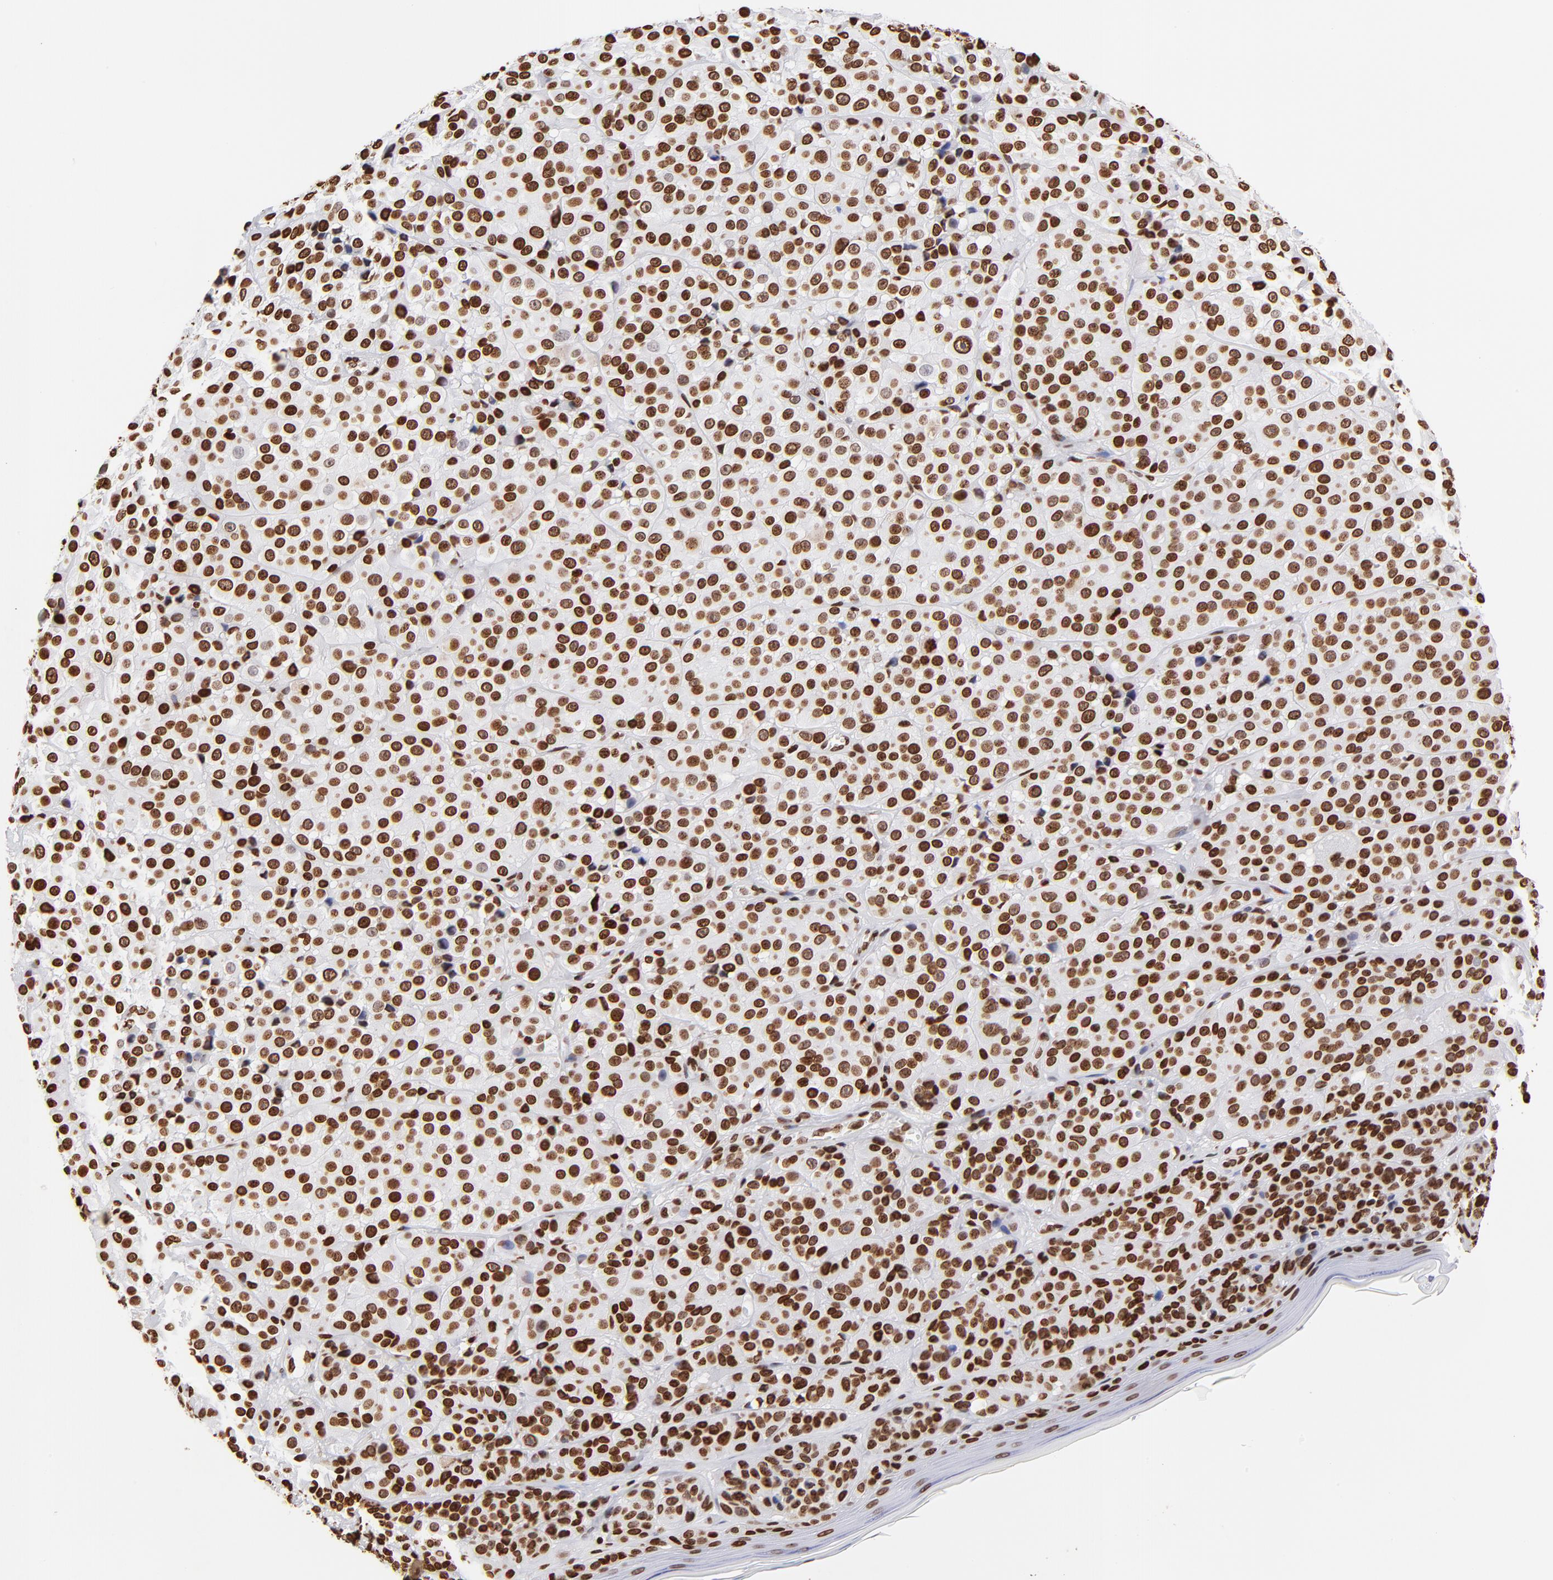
{"staining": {"intensity": "strong", "quantity": ">75%", "location": "nuclear"}, "tissue": "melanoma", "cell_type": "Tumor cells", "image_type": "cancer", "snomed": [{"axis": "morphology", "description": "Malignant melanoma, NOS"}, {"axis": "topography", "description": "Skin"}], "caption": "Protein expression analysis of human melanoma reveals strong nuclear staining in approximately >75% of tumor cells.", "gene": "FBH1", "patient": {"sex": "female", "age": 75}}